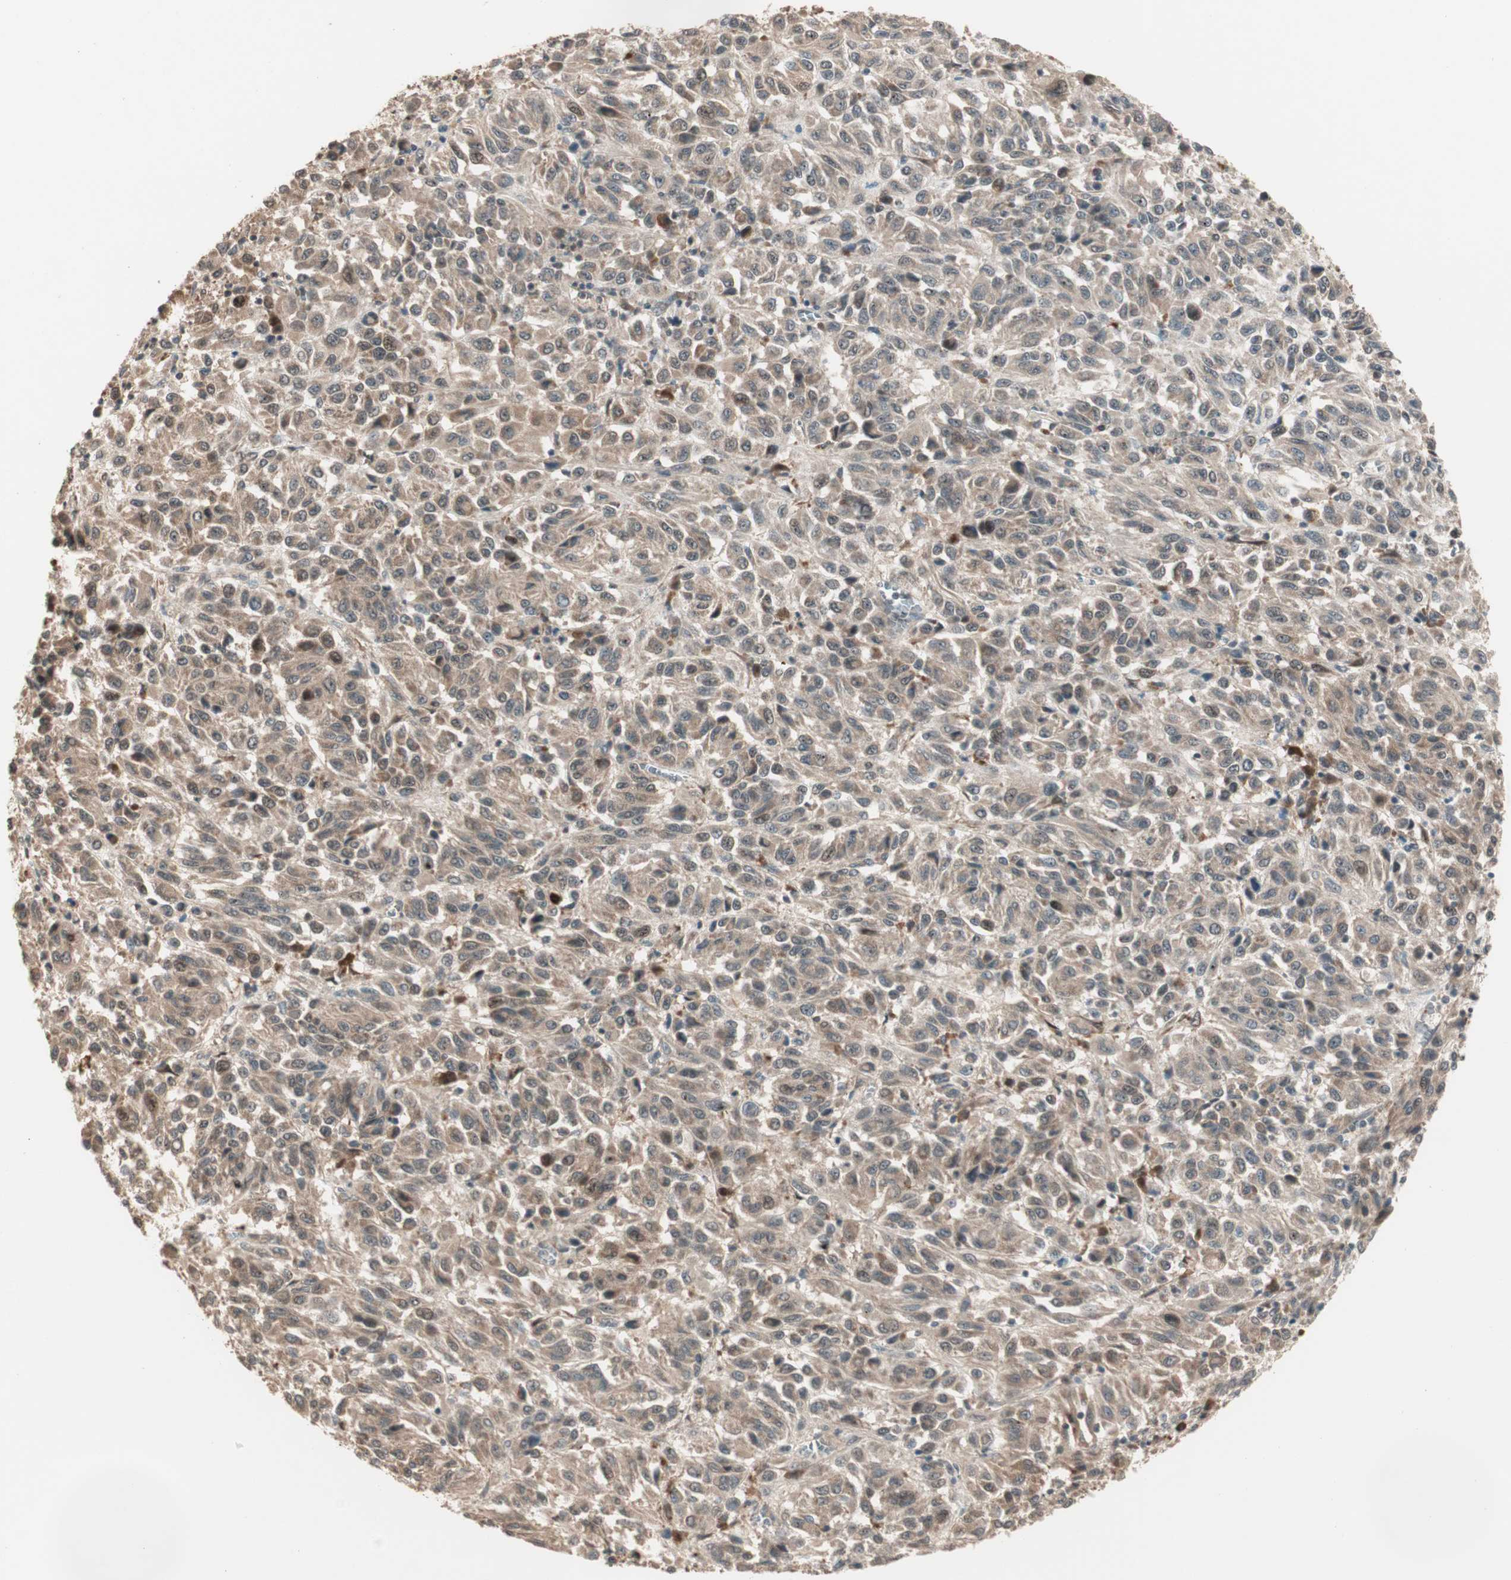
{"staining": {"intensity": "weak", "quantity": "25%-75%", "location": "cytoplasmic/membranous,nuclear"}, "tissue": "melanoma", "cell_type": "Tumor cells", "image_type": "cancer", "snomed": [{"axis": "morphology", "description": "Malignant melanoma, Metastatic site"}, {"axis": "topography", "description": "Lung"}], "caption": "There is low levels of weak cytoplasmic/membranous and nuclear expression in tumor cells of melanoma, as demonstrated by immunohistochemical staining (brown color).", "gene": "ZSCAN31", "patient": {"sex": "male", "age": 64}}